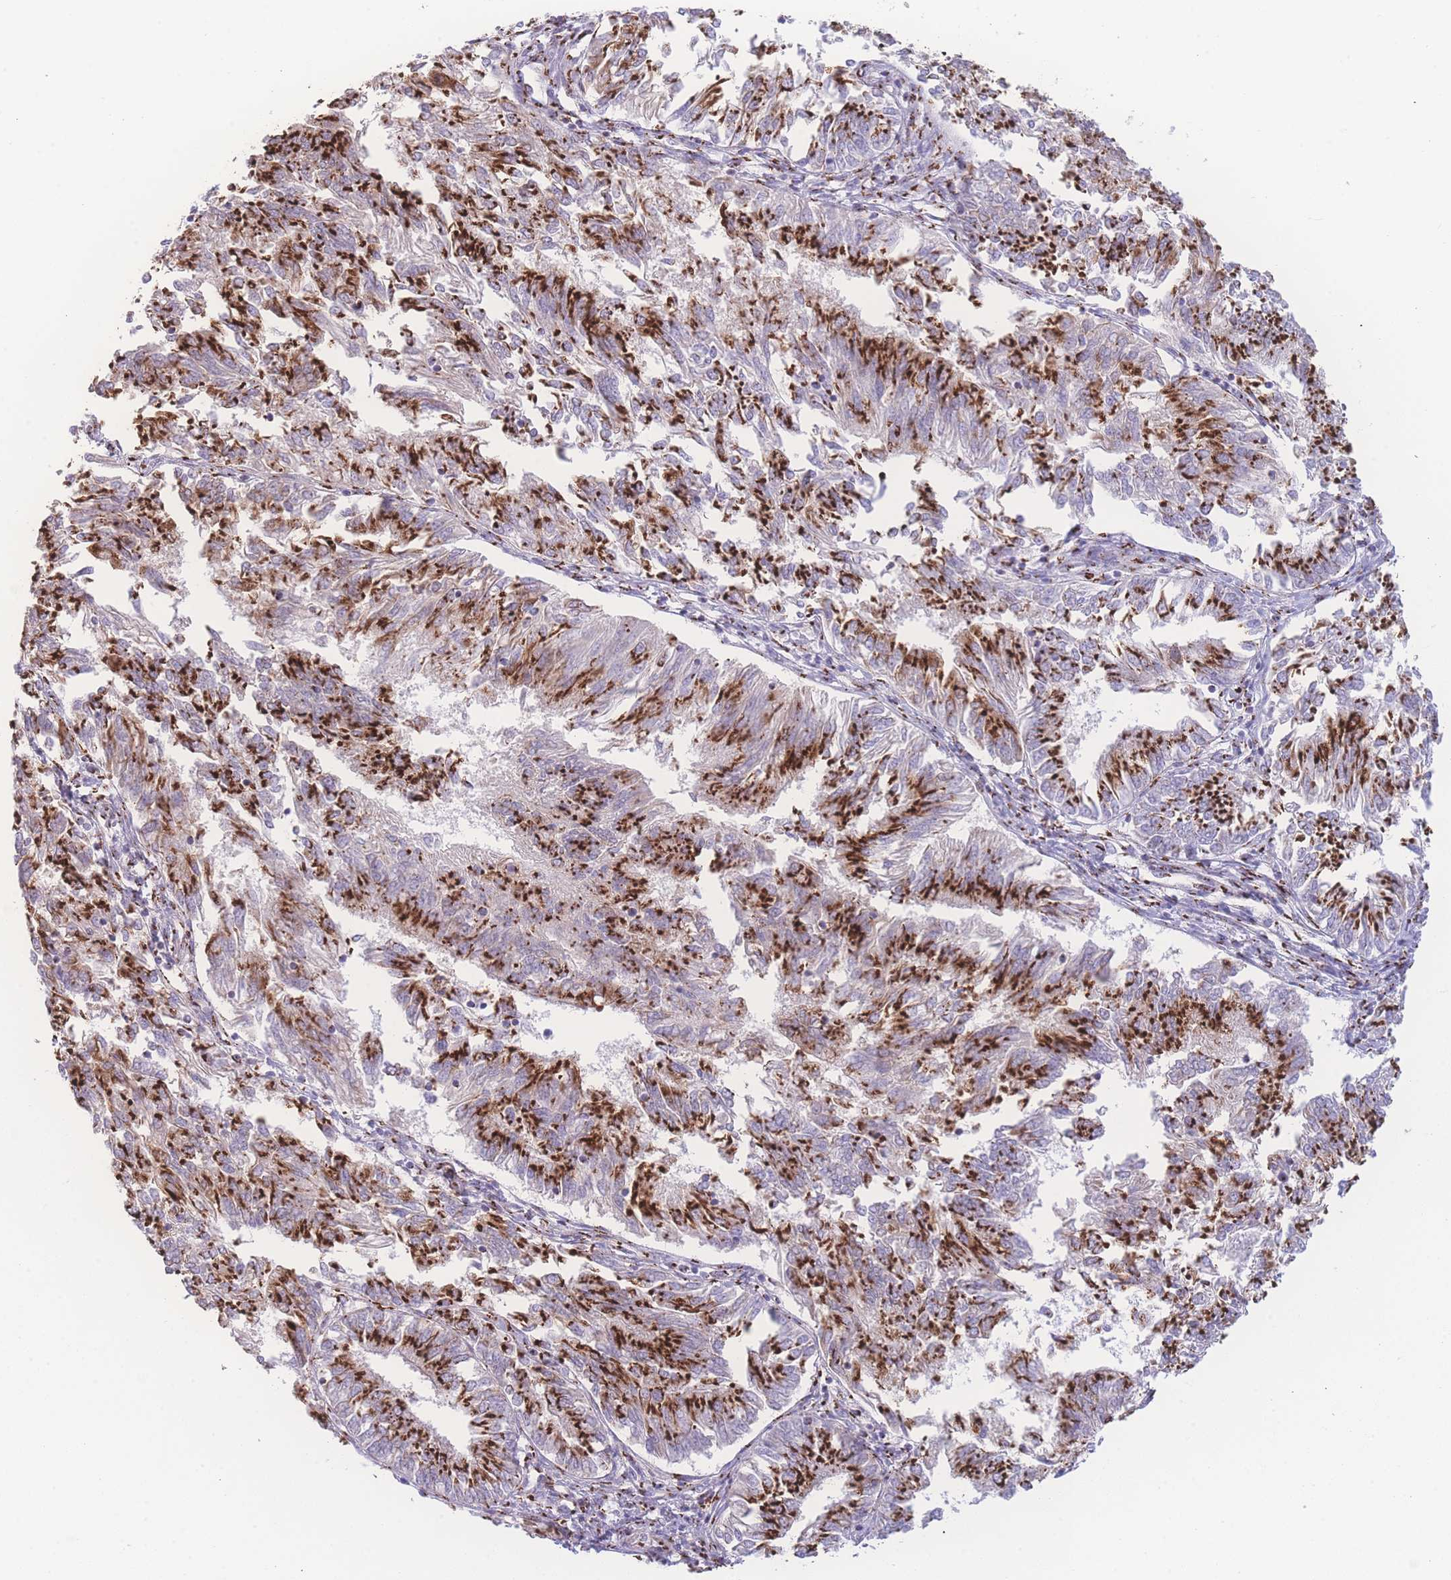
{"staining": {"intensity": "strong", "quantity": ">75%", "location": "cytoplasmic/membranous"}, "tissue": "endometrial cancer", "cell_type": "Tumor cells", "image_type": "cancer", "snomed": [{"axis": "morphology", "description": "Adenocarcinoma, NOS"}, {"axis": "topography", "description": "Endometrium"}], "caption": "Protein expression analysis of endometrial cancer reveals strong cytoplasmic/membranous expression in about >75% of tumor cells.", "gene": "GOLM2", "patient": {"sex": "female", "age": 58}}